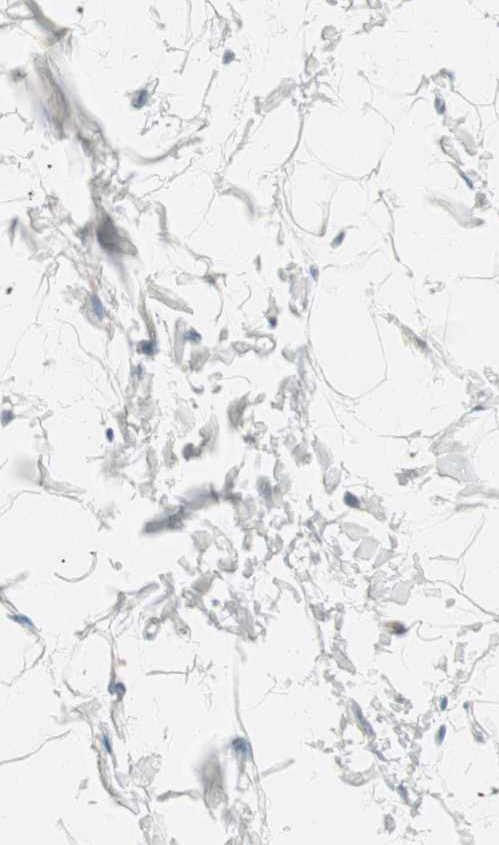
{"staining": {"intensity": "negative", "quantity": "none", "location": "none"}, "tissue": "adipose tissue", "cell_type": "Adipocytes", "image_type": "normal", "snomed": [{"axis": "morphology", "description": "Normal tissue, NOS"}, {"axis": "topography", "description": "Soft tissue"}], "caption": "IHC histopathology image of normal human adipose tissue stained for a protein (brown), which reveals no expression in adipocytes.", "gene": "HOXB13", "patient": {"sex": "male", "age": 72}}